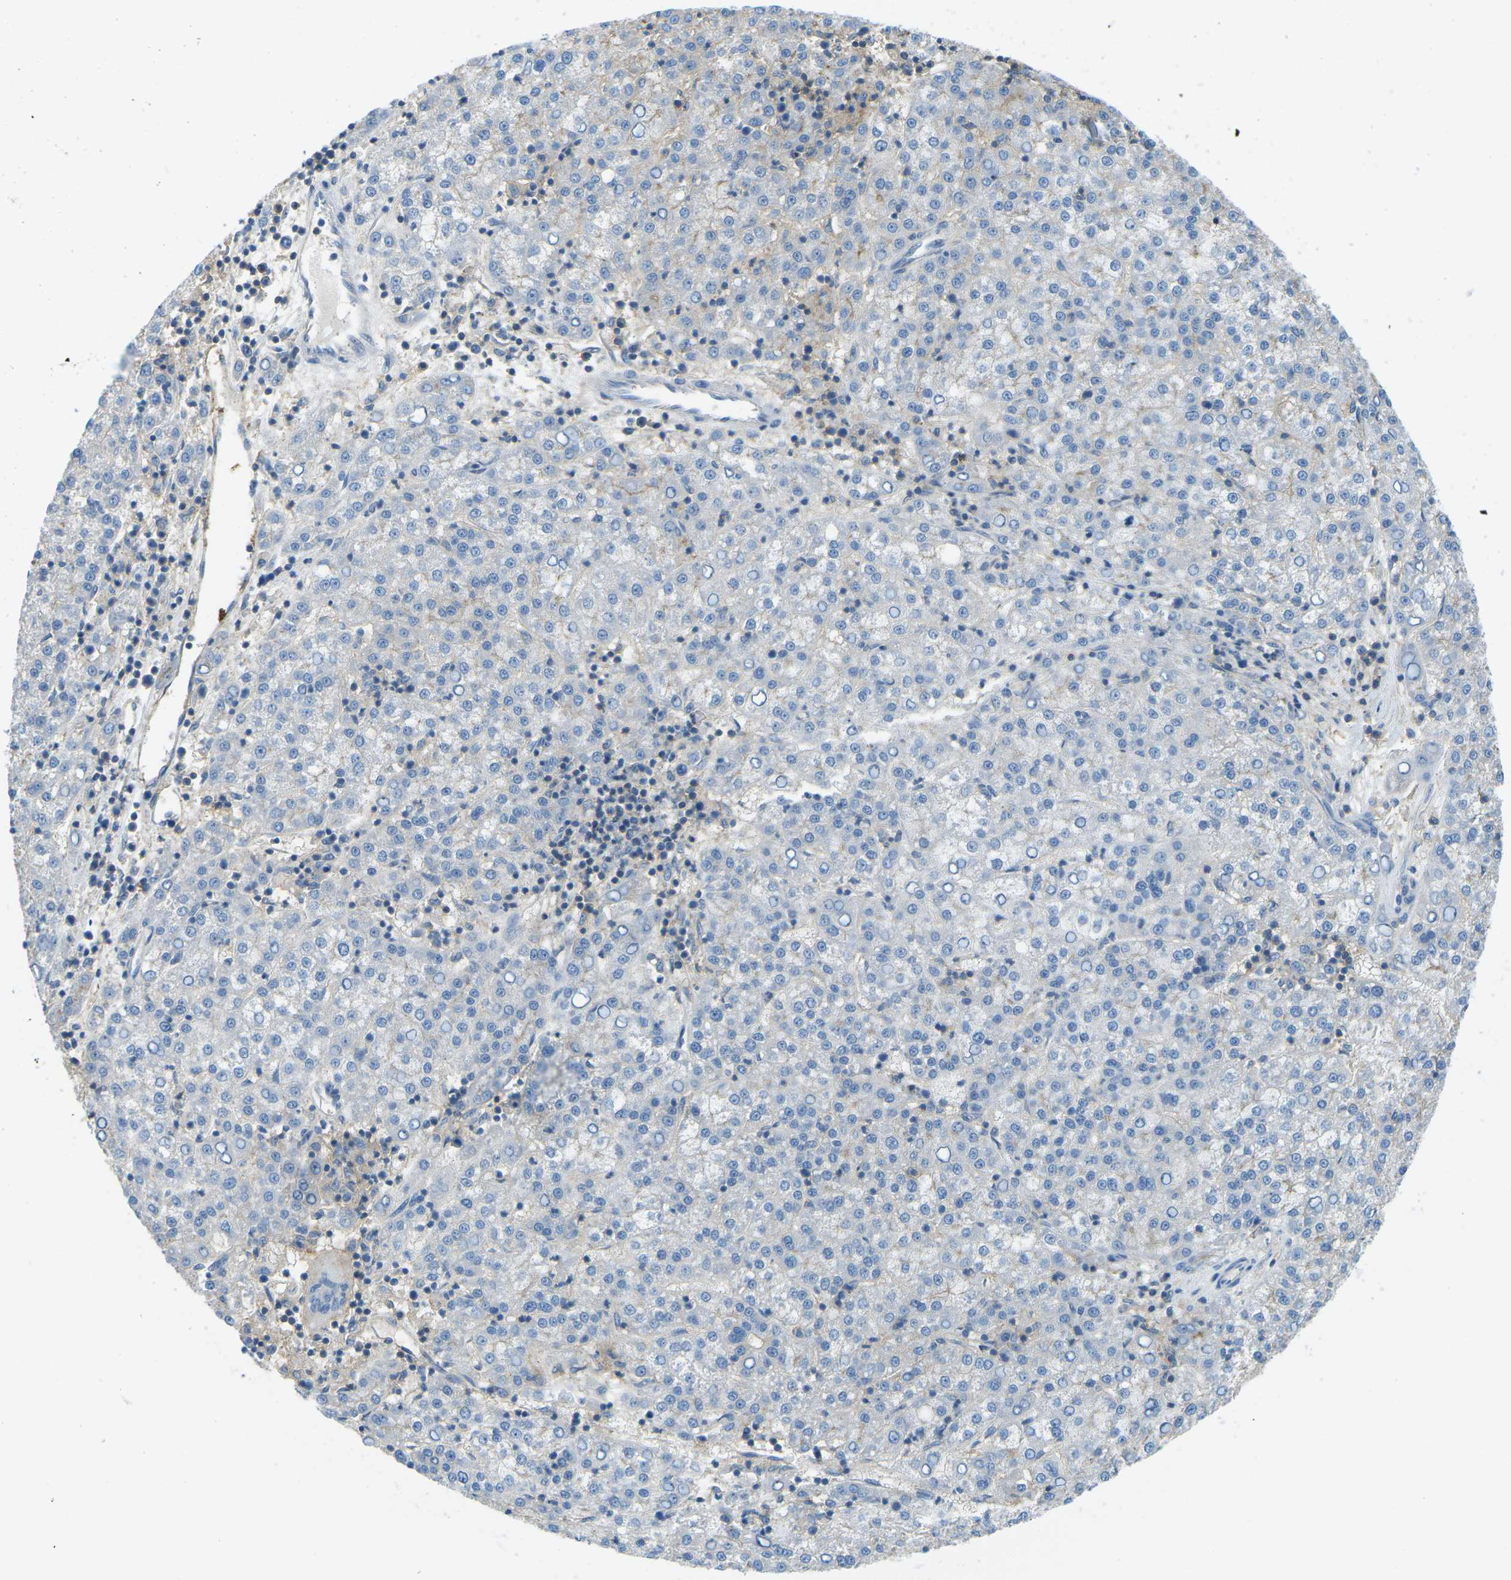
{"staining": {"intensity": "negative", "quantity": "none", "location": "none"}, "tissue": "liver cancer", "cell_type": "Tumor cells", "image_type": "cancer", "snomed": [{"axis": "morphology", "description": "Carcinoma, Hepatocellular, NOS"}, {"axis": "topography", "description": "Liver"}], "caption": "There is no significant expression in tumor cells of hepatocellular carcinoma (liver).", "gene": "CD47", "patient": {"sex": "female", "age": 58}}